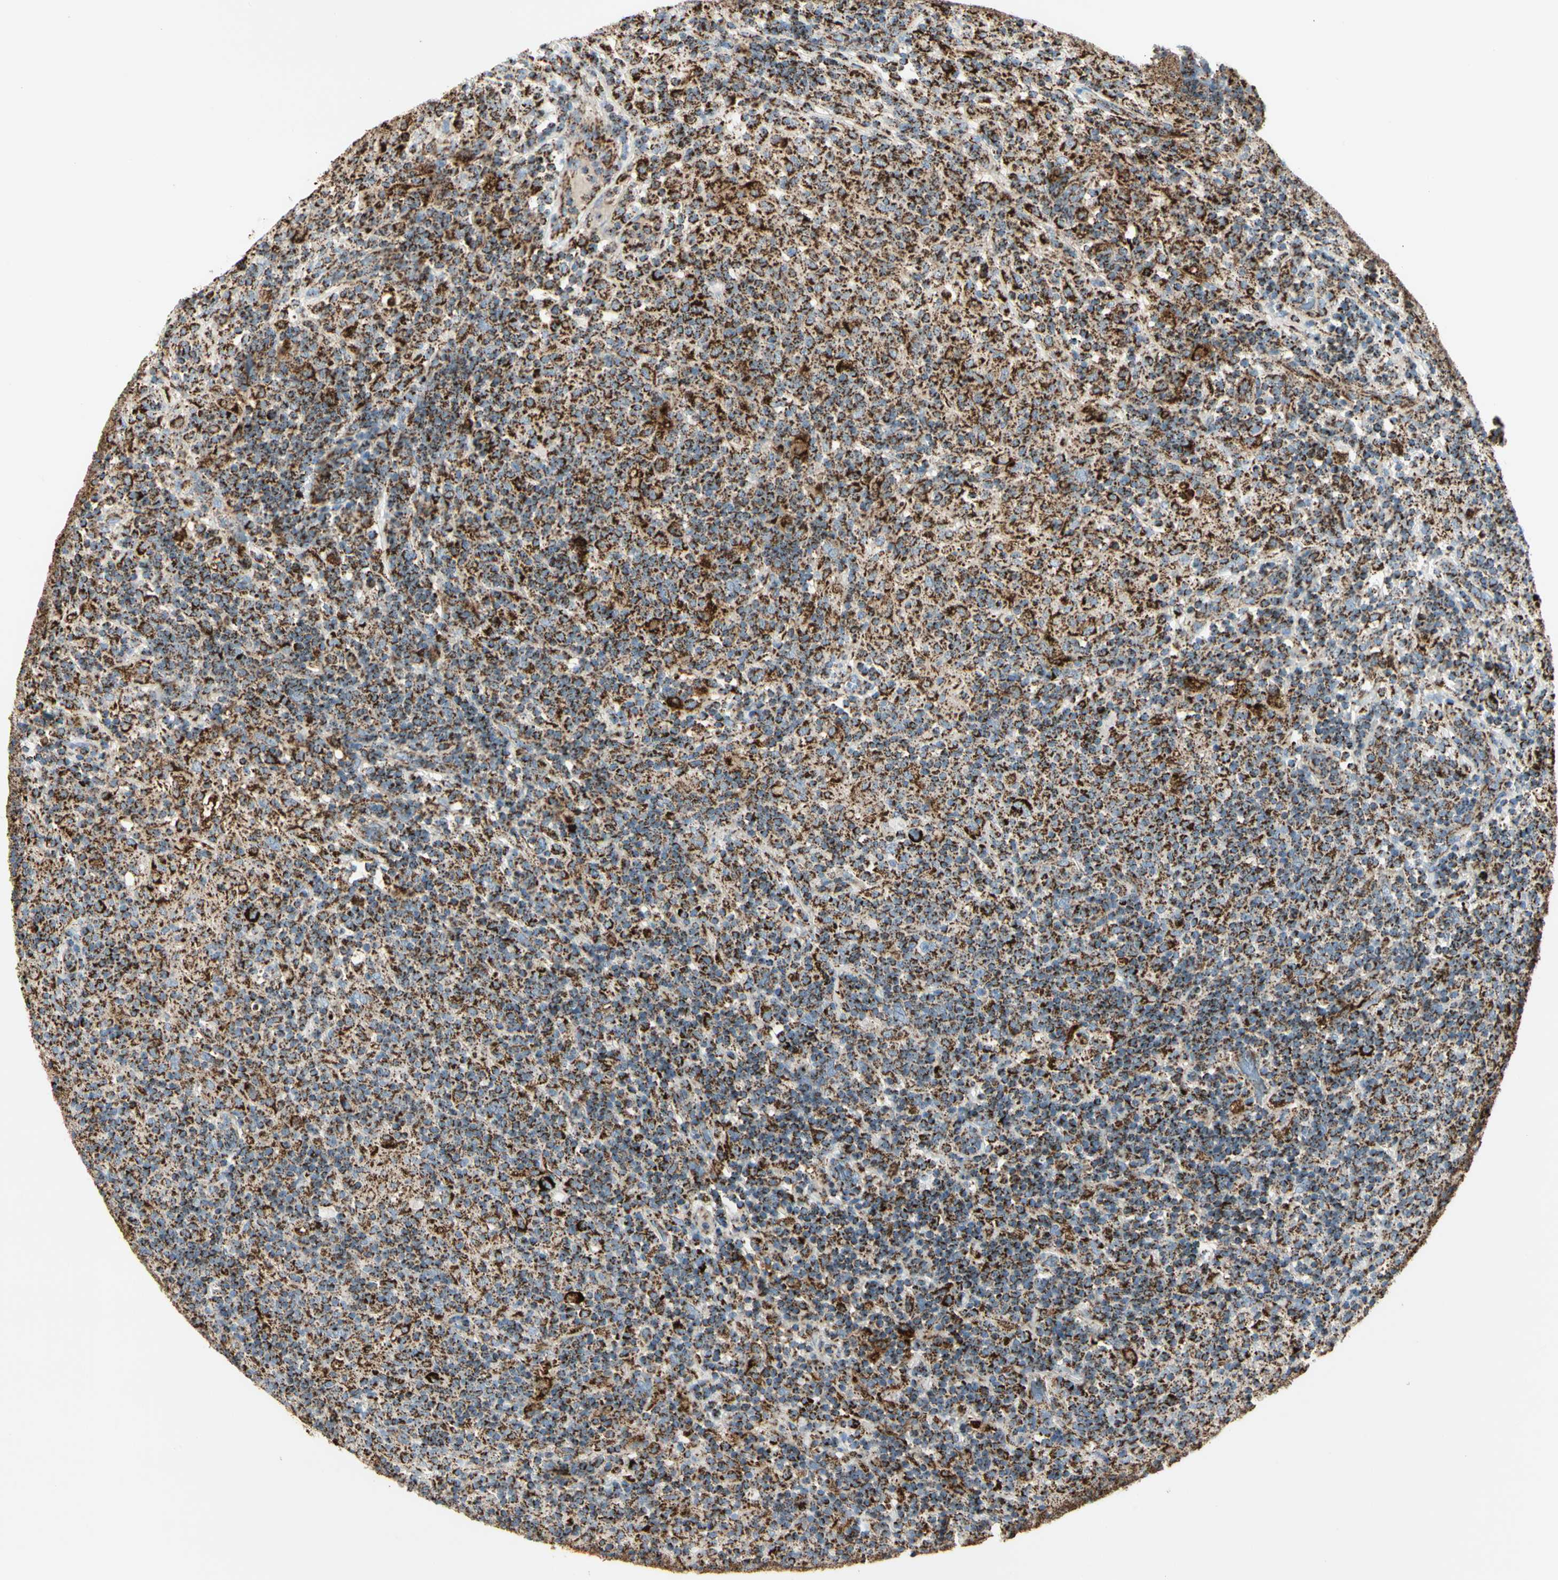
{"staining": {"intensity": "strong", "quantity": ">75%", "location": "cytoplasmic/membranous"}, "tissue": "lymphoma", "cell_type": "Tumor cells", "image_type": "cancer", "snomed": [{"axis": "morphology", "description": "Hodgkin's disease, NOS"}, {"axis": "topography", "description": "Lymph node"}], "caption": "Approximately >75% of tumor cells in Hodgkin's disease display strong cytoplasmic/membranous protein staining as visualized by brown immunohistochemical staining.", "gene": "ME2", "patient": {"sex": "male", "age": 70}}